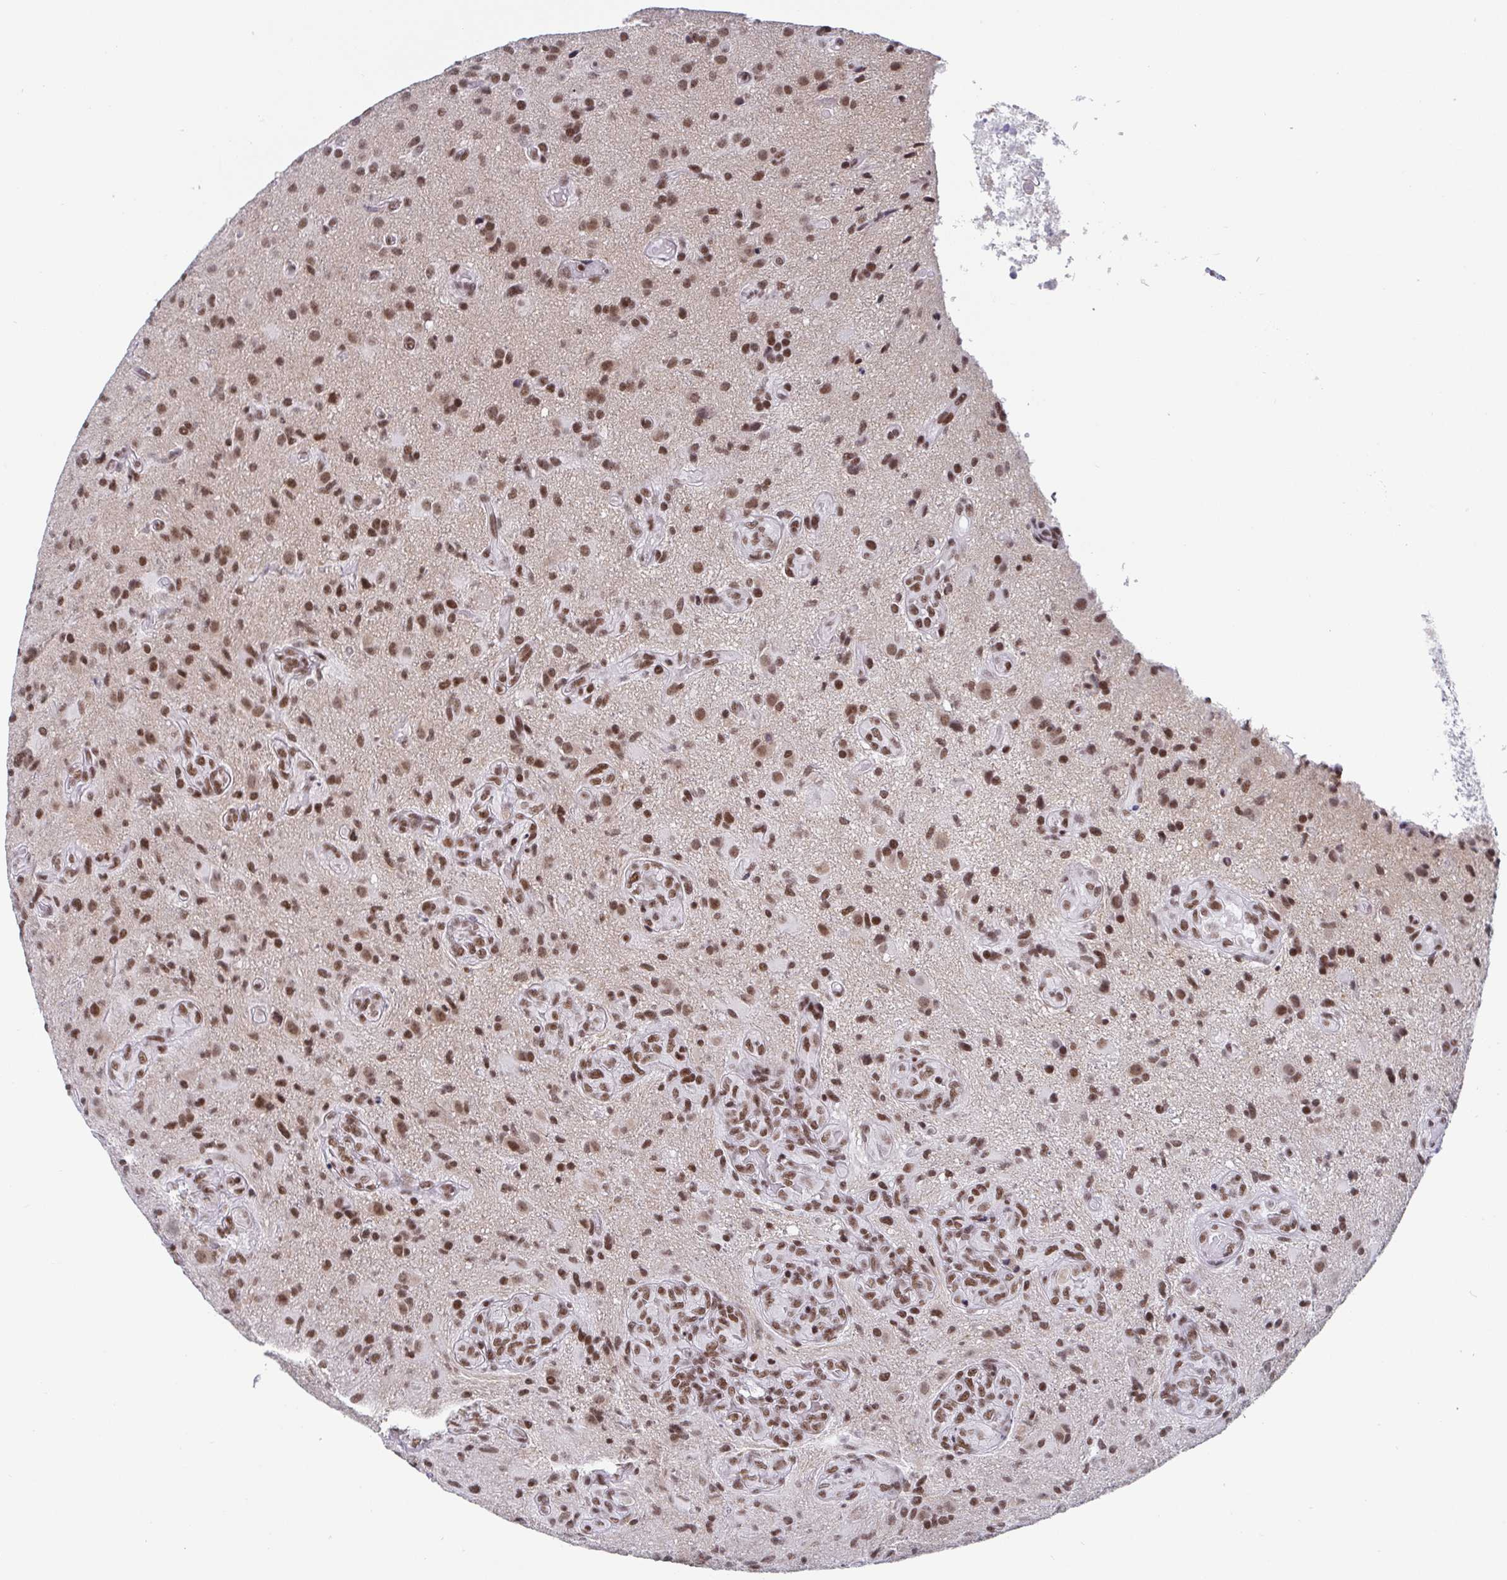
{"staining": {"intensity": "moderate", "quantity": ">75%", "location": "nuclear"}, "tissue": "glioma", "cell_type": "Tumor cells", "image_type": "cancer", "snomed": [{"axis": "morphology", "description": "Glioma, malignant, High grade"}, {"axis": "topography", "description": "Brain"}], "caption": "A micrograph showing moderate nuclear staining in about >75% of tumor cells in glioma, as visualized by brown immunohistochemical staining.", "gene": "CTCF", "patient": {"sex": "male", "age": 55}}